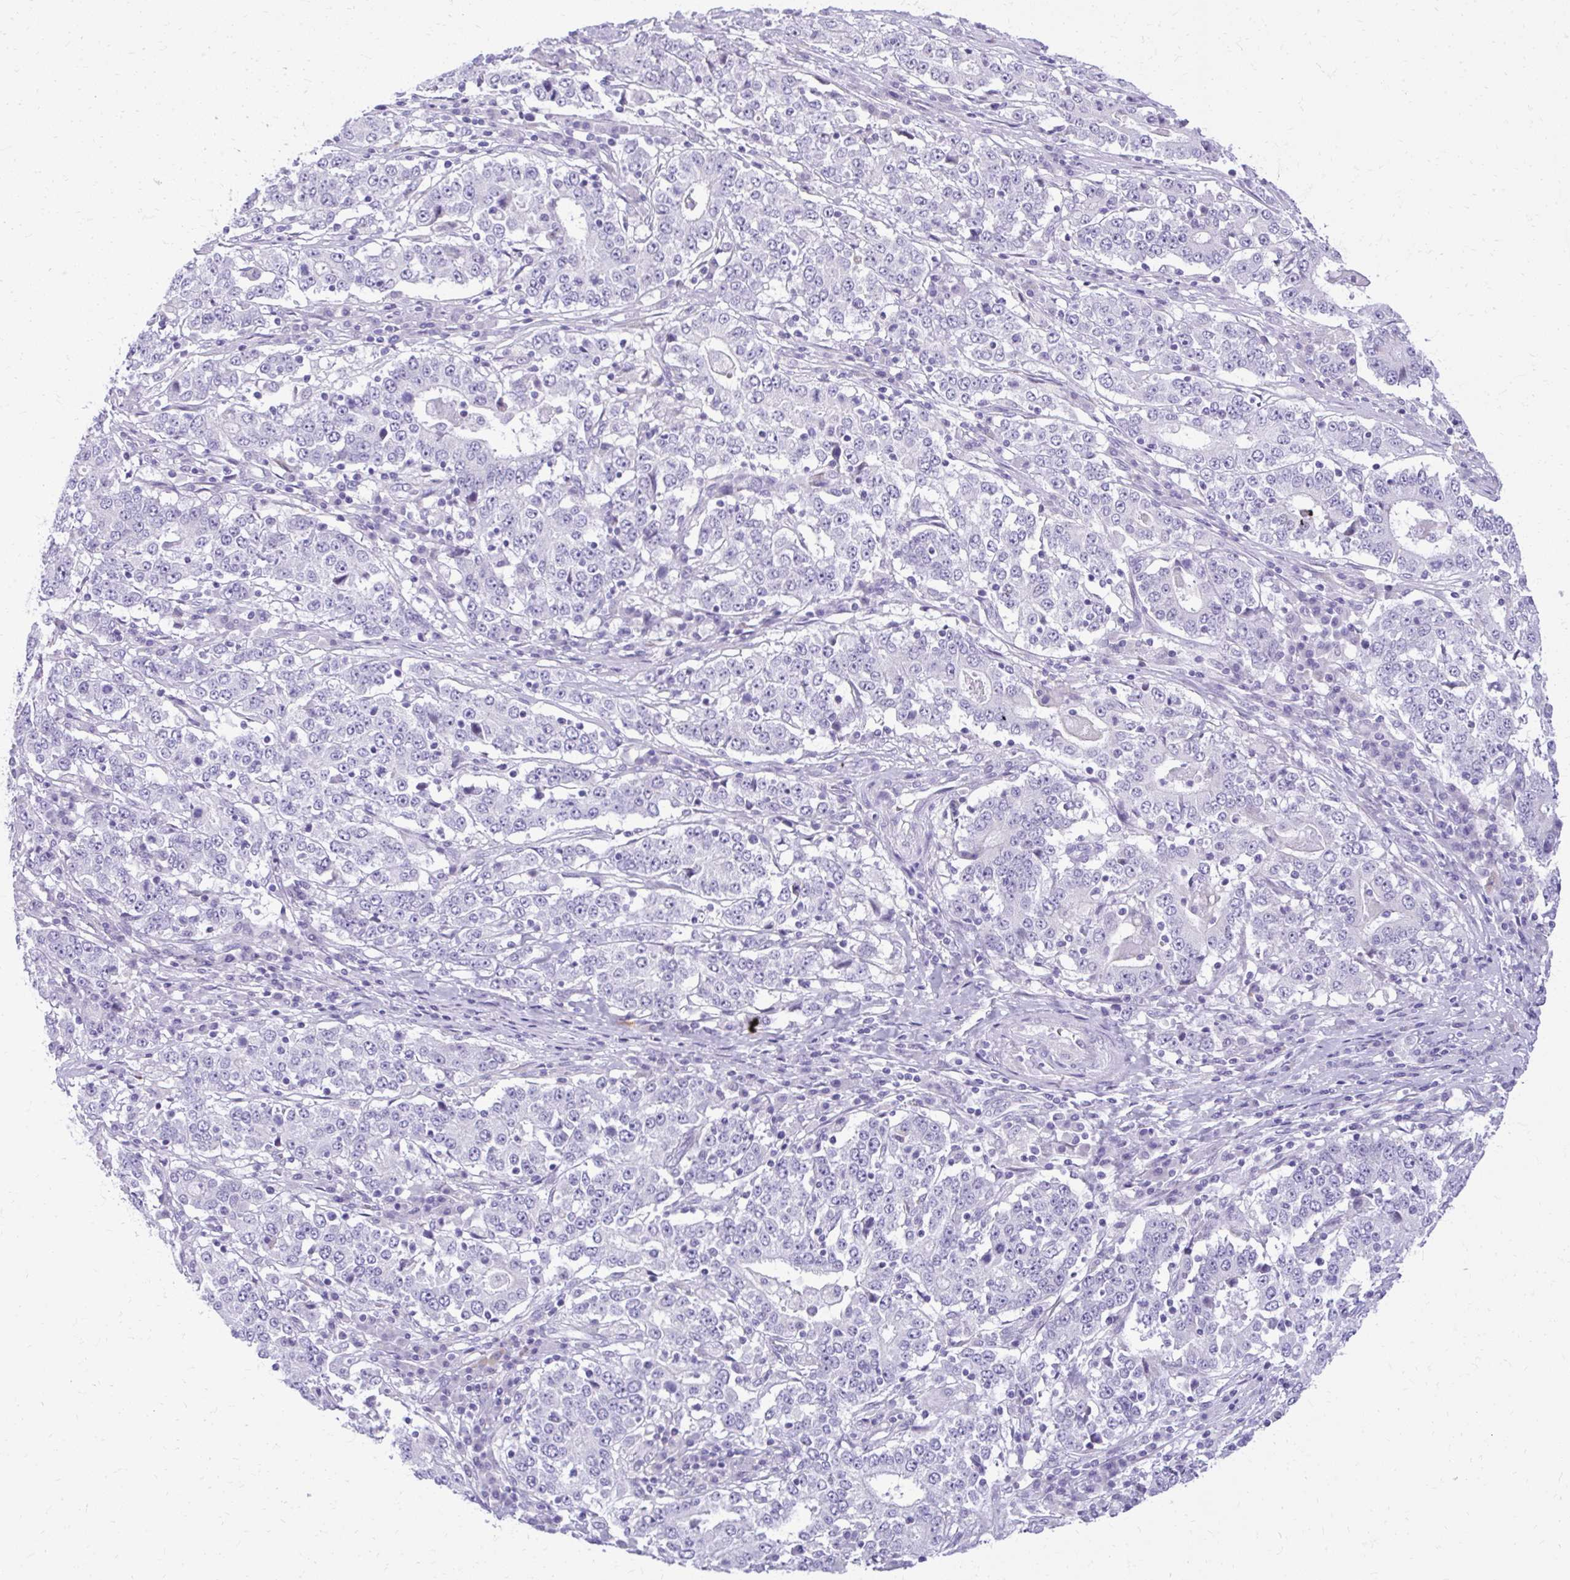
{"staining": {"intensity": "negative", "quantity": "none", "location": "none"}, "tissue": "stomach cancer", "cell_type": "Tumor cells", "image_type": "cancer", "snomed": [{"axis": "morphology", "description": "Adenocarcinoma, NOS"}, {"axis": "topography", "description": "Stomach"}], "caption": "Stomach cancer (adenocarcinoma) stained for a protein using IHC exhibits no staining tumor cells.", "gene": "PRAP1", "patient": {"sex": "male", "age": 59}}